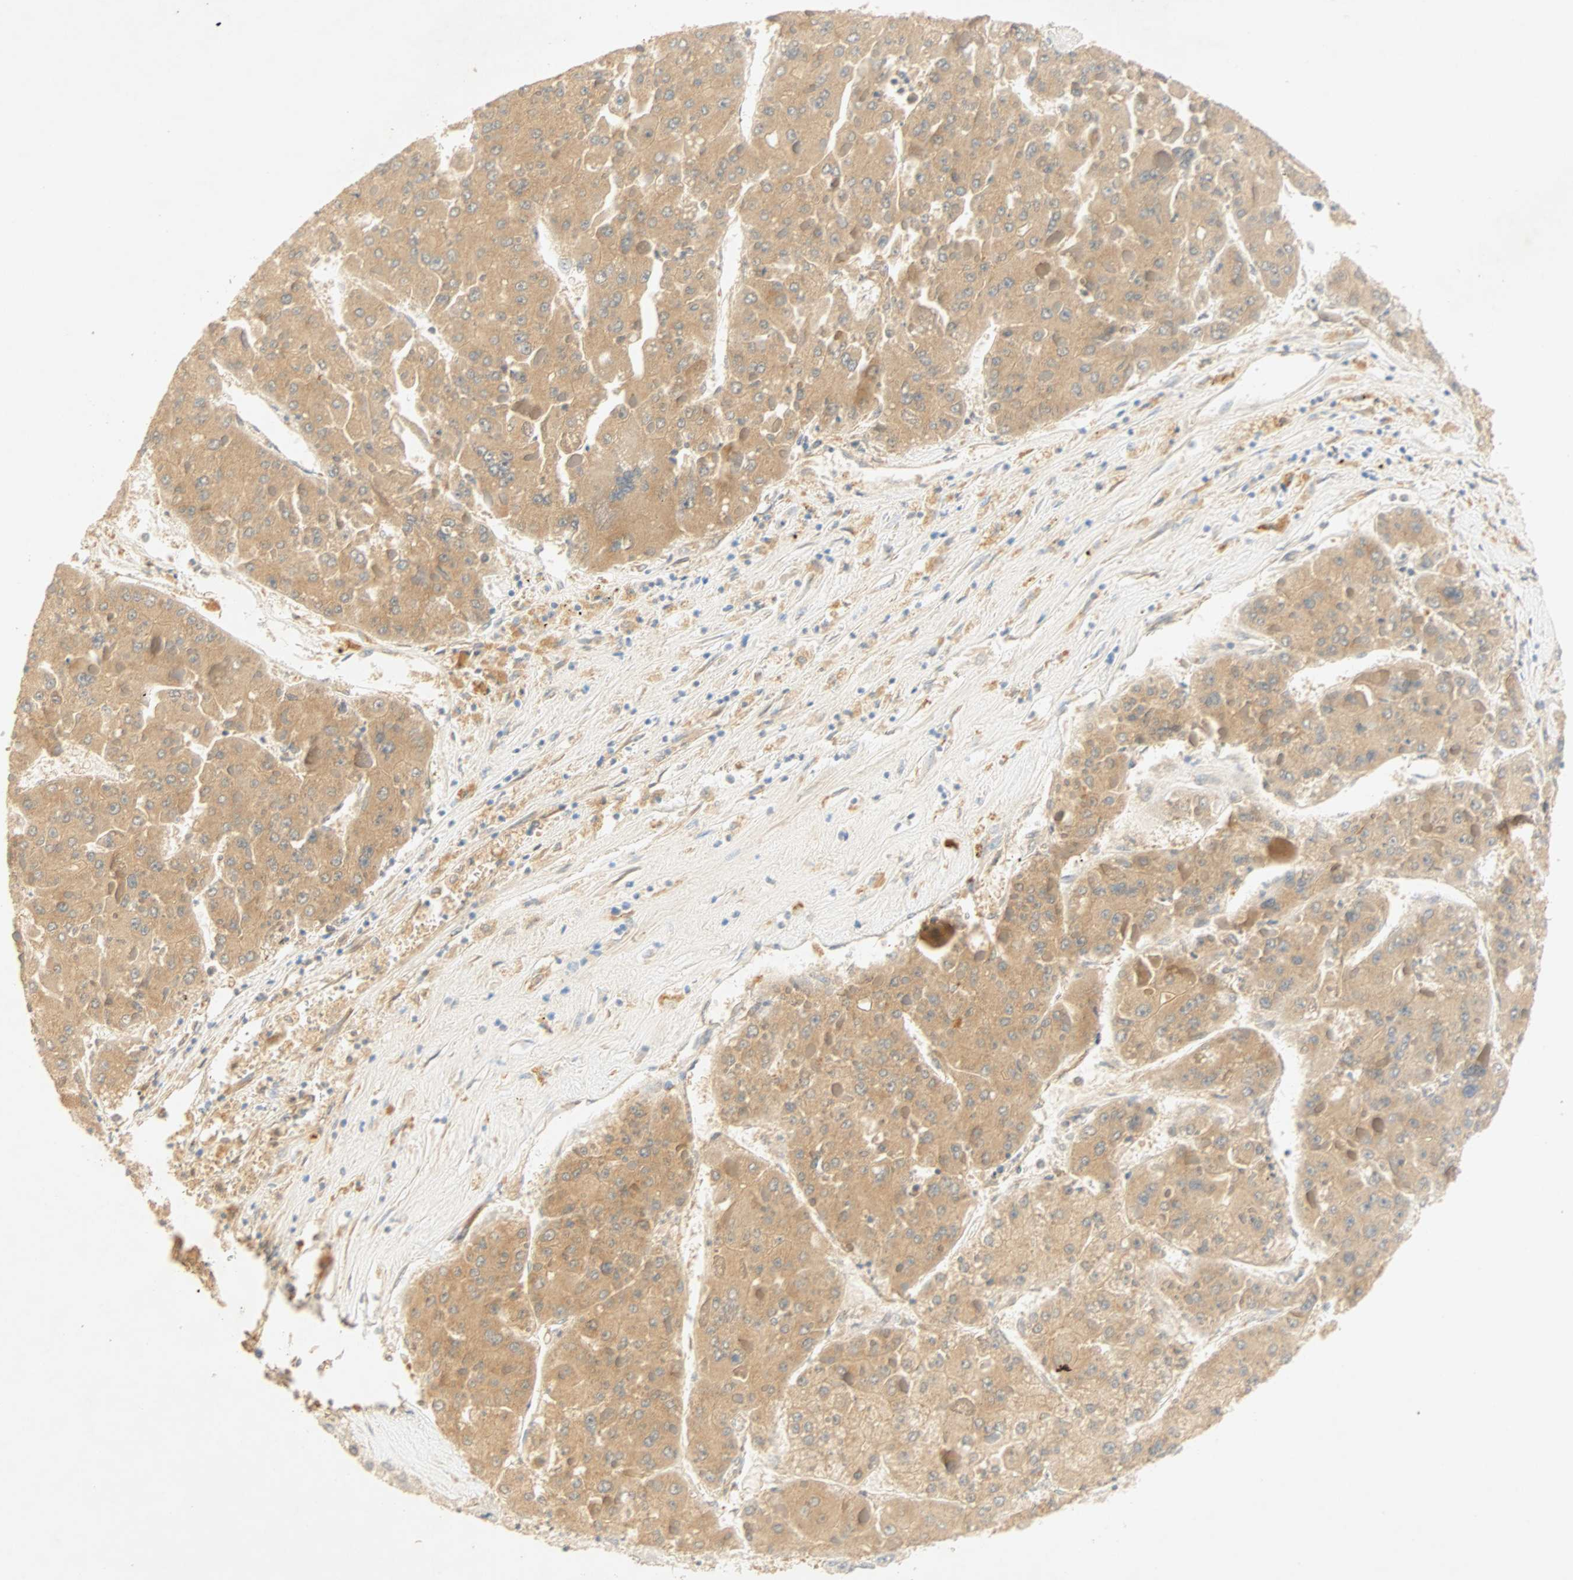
{"staining": {"intensity": "moderate", "quantity": ">75%", "location": "cytoplasmic/membranous"}, "tissue": "liver cancer", "cell_type": "Tumor cells", "image_type": "cancer", "snomed": [{"axis": "morphology", "description": "Carcinoma, Hepatocellular, NOS"}, {"axis": "topography", "description": "Liver"}], "caption": "Liver hepatocellular carcinoma stained with a brown dye reveals moderate cytoplasmic/membranous positive staining in approximately >75% of tumor cells.", "gene": "SELENBP1", "patient": {"sex": "female", "age": 73}}